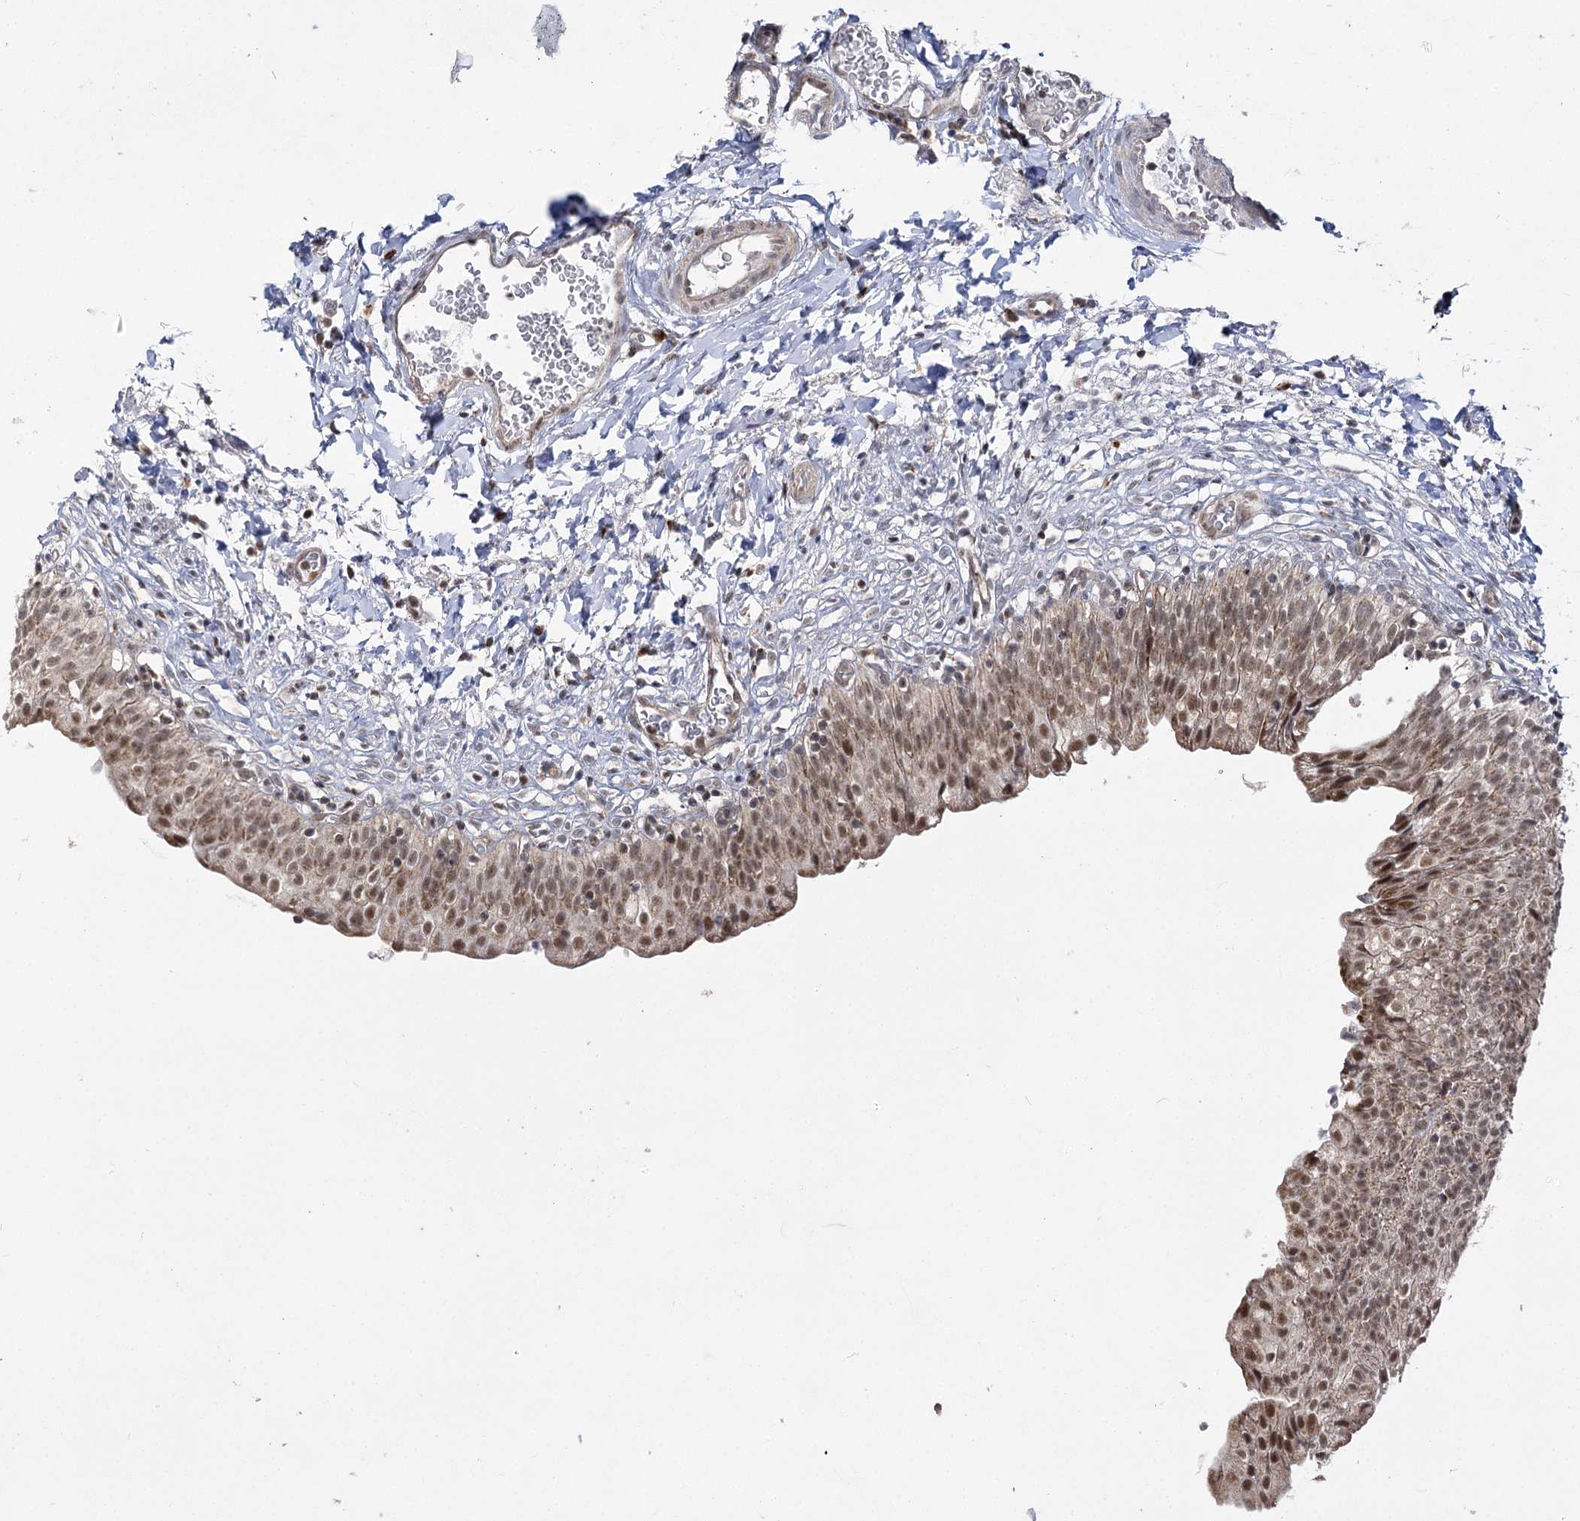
{"staining": {"intensity": "moderate", "quantity": ">75%", "location": "nuclear"}, "tissue": "urinary bladder", "cell_type": "Urothelial cells", "image_type": "normal", "snomed": [{"axis": "morphology", "description": "Normal tissue, NOS"}, {"axis": "topography", "description": "Urinary bladder"}], "caption": "Human urinary bladder stained with a brown dye displays moderate nuclear positive expression in about >75% of urothelial cells.", "gene": "SLC4A1AP", "patient": {"sex": "male", "age": 55}}